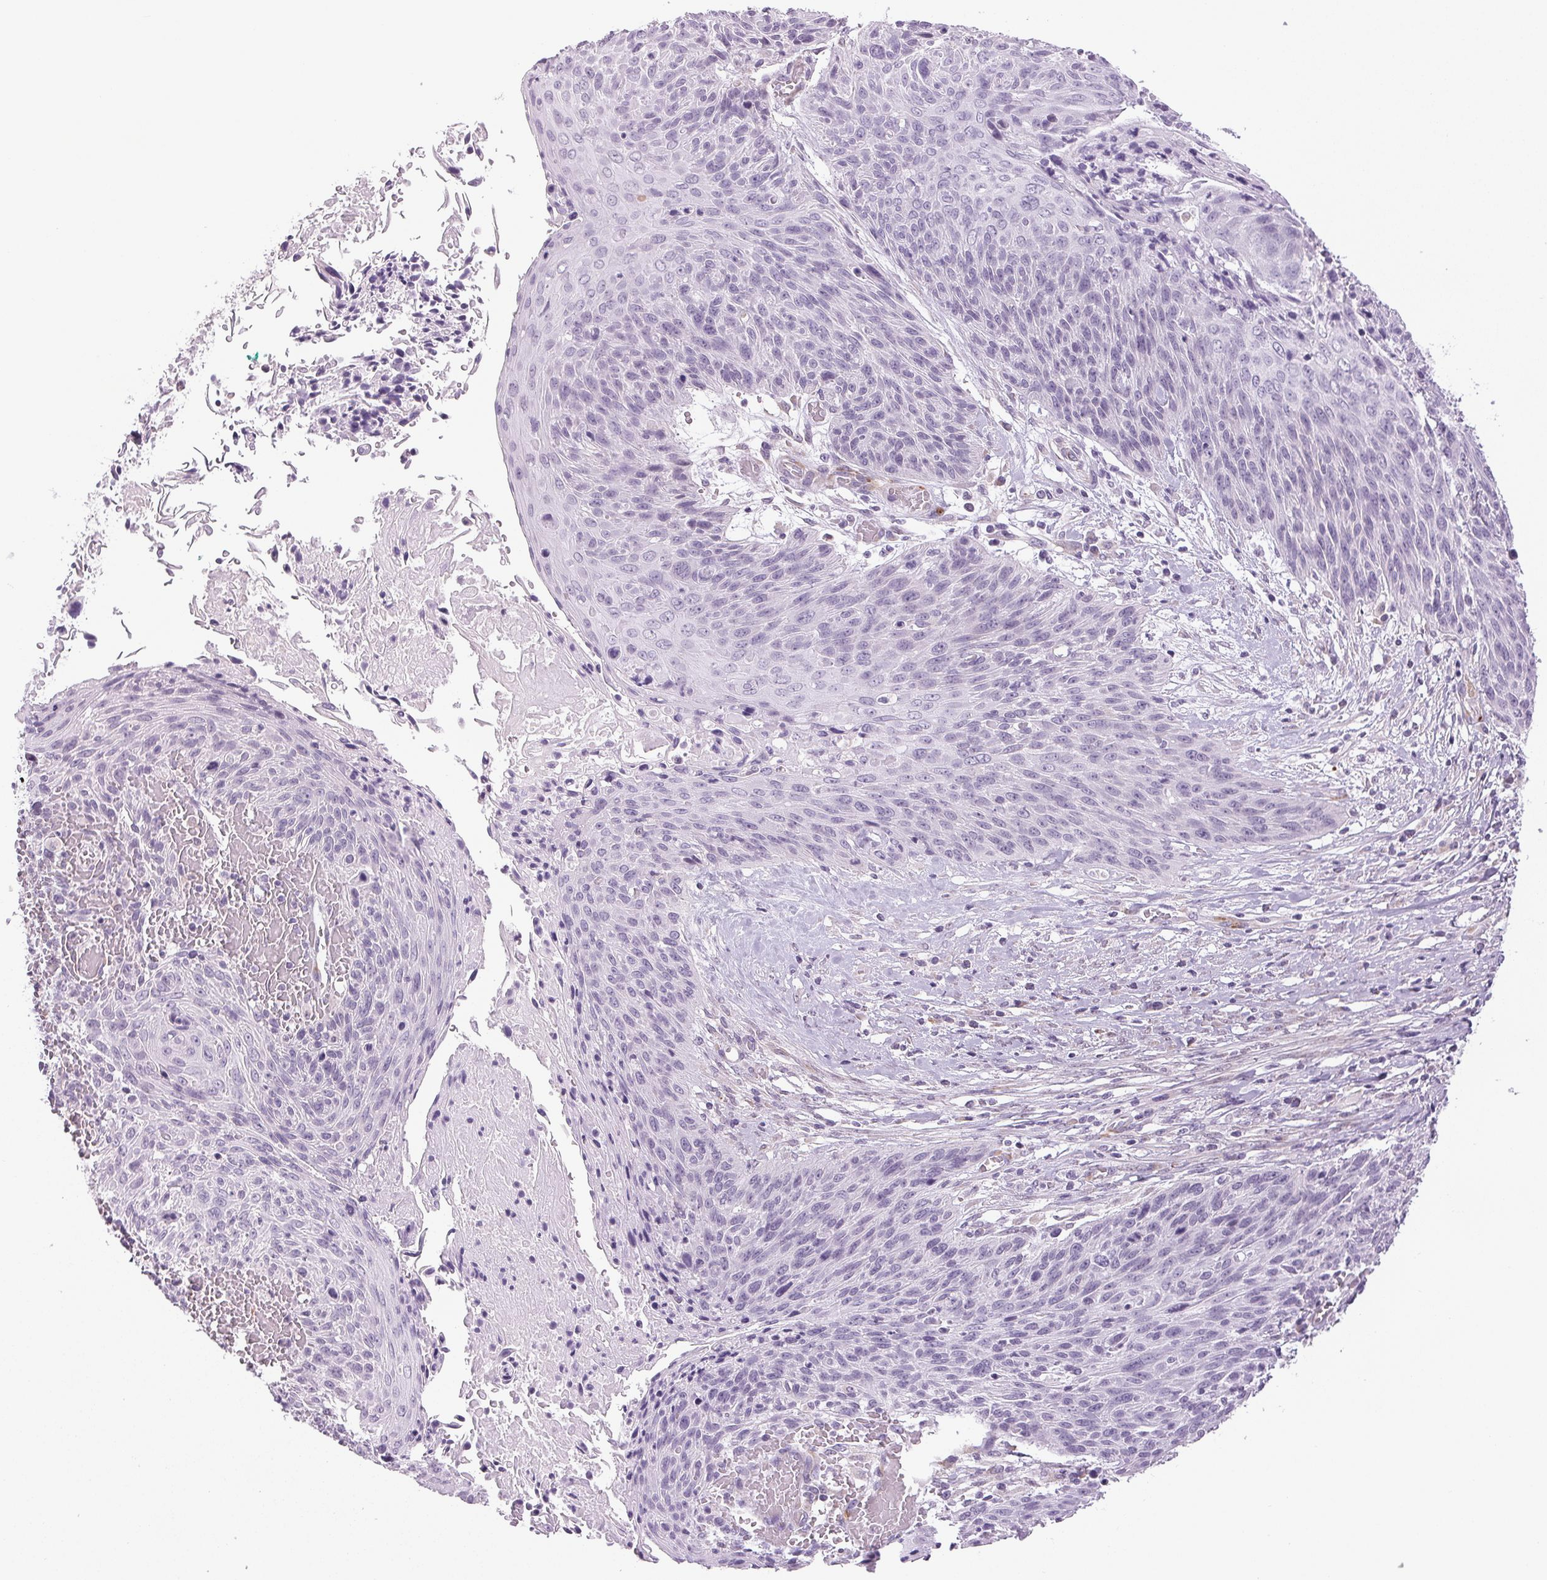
{"staining": {"intensity": "negative", "quantity": "none", "location": "none"}, "tissue": "cervical cancer", "cell_type": "Tumor cells", "image_type": "cancer", "snomed": [{"axis": "morphology", "description": "Squamous cell carcinoma, NOS"}, {"axis": "topography", "description": "Cervix"}], "caption": "Tumor cells show no significant expression in cervical squamous cell carcinoma. (DAB IHC visualized using brightfield microscopy, high magnification).", "gene": "DNAJC6", "patient": {"sex": "female", "age": 45}}